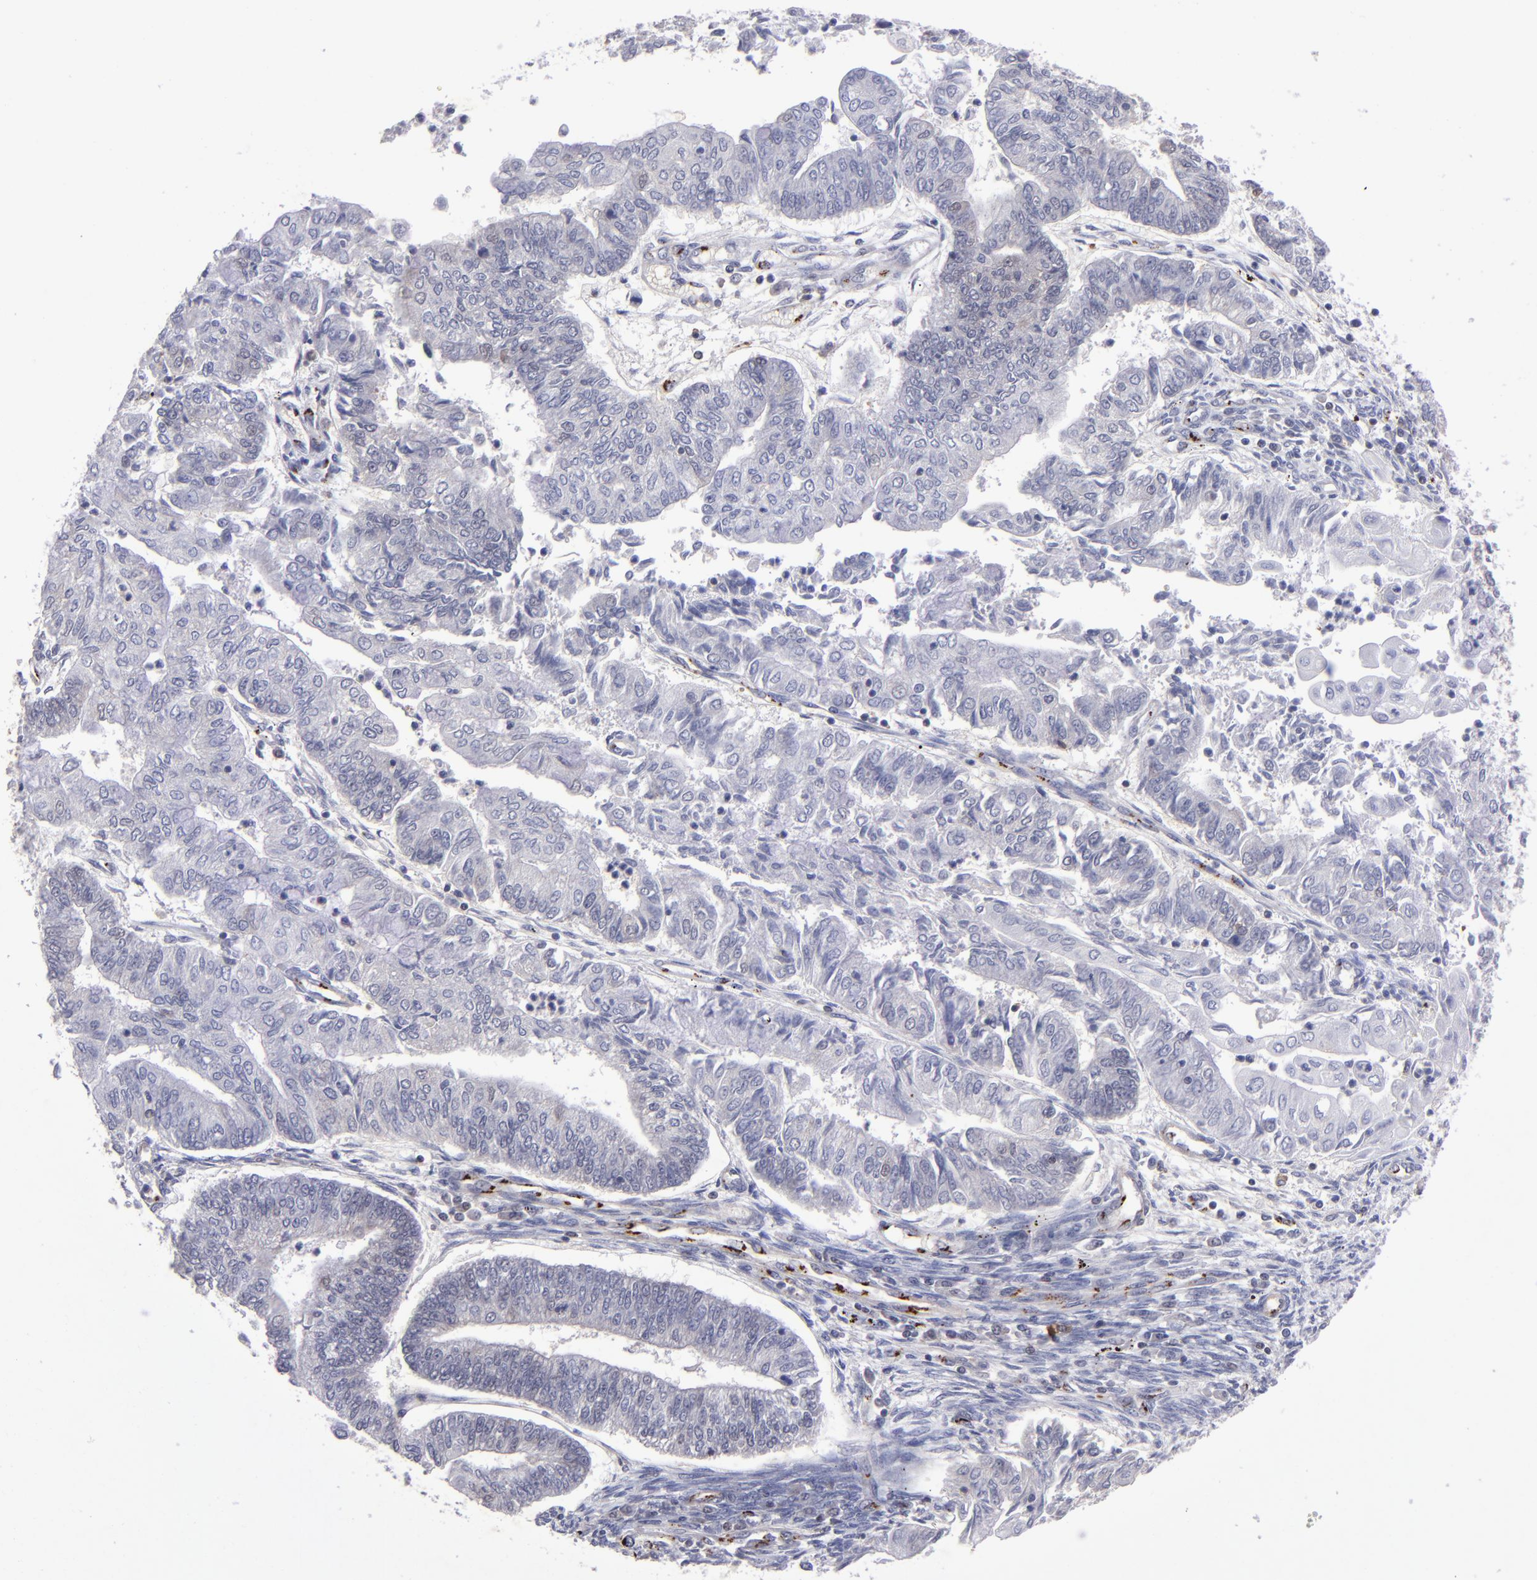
{"staining": {"intensity": "negative", "quantity": "none", "location": "none"}, "tissue": "endometrial cancer", "cell_type": "Tumor cells", "image_type": "cancer", "snomed": [{"axis": "morphology", "description": "Adenocarcinoma, NOS"}, {"axis": "topography", "description": "Endometrium"}], "caption": "Immunohistochemistry photomicrograph of neoplastic tissue: human endometrial cancer (adenocarcinoma) stained with DAB shows no significant protein staining in tumor cells.", "gene": "MGMT", "patient": {"sex": "female", "age": 59}}